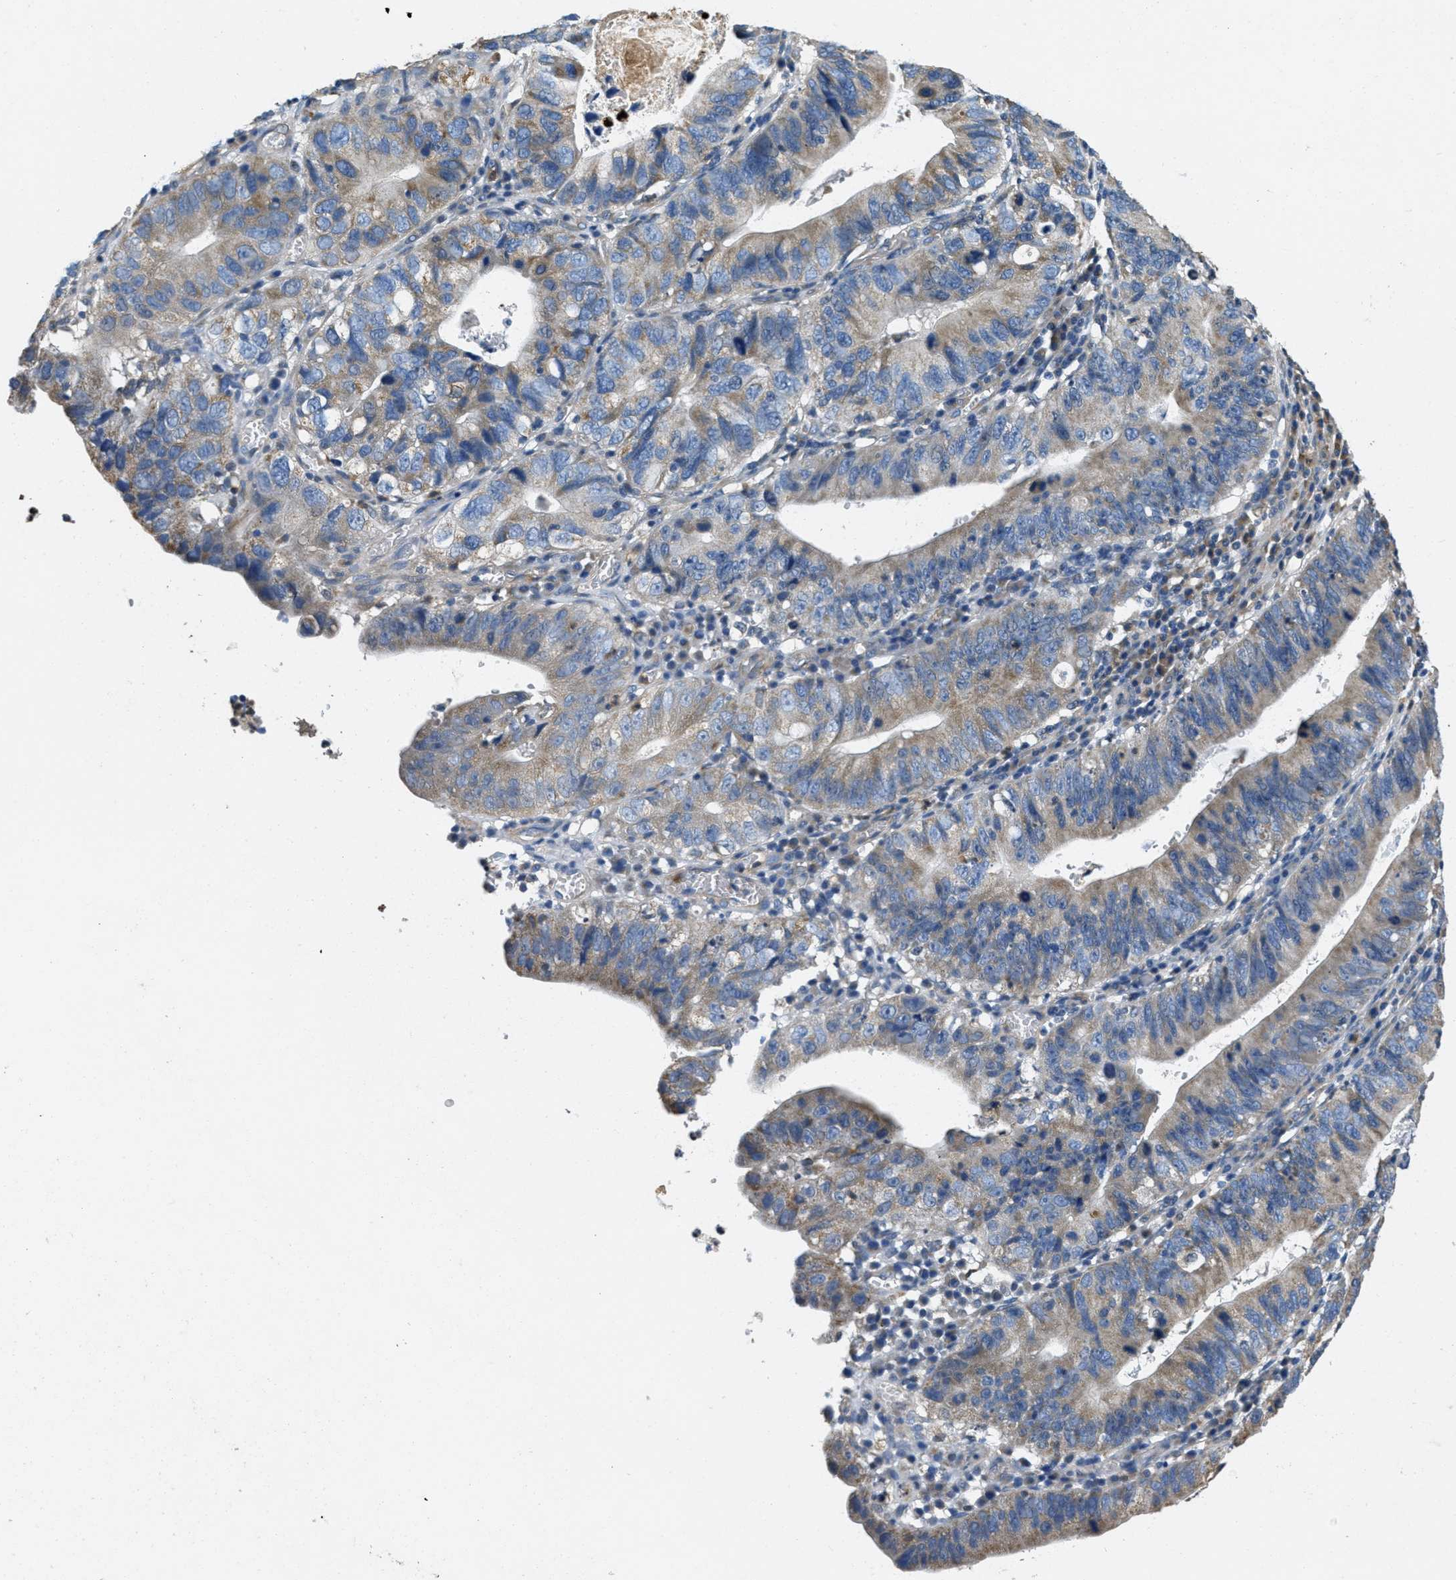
{"staining": {"intensity": "weak", "quantity": "25%-75%", "location": "cytoplasmic/membranous"}, "tissue": "stomach cancer", "cell_type": "Tumor cells", "image_type": "cancer", "snomed": [{"axis": "morphology", "description": "Adenocarcinoma, NOS"}, {"axis": "topography", "description": "Stomach"}], "caption": "Tumor cells demonstrate low levels of weak cytoplasmic/membranous positivity in approximately 25%-75% of cells in stomach adenocarcinoma.", "gene": "TOMM70", "patient": {"sex": "male", "age": 59}}